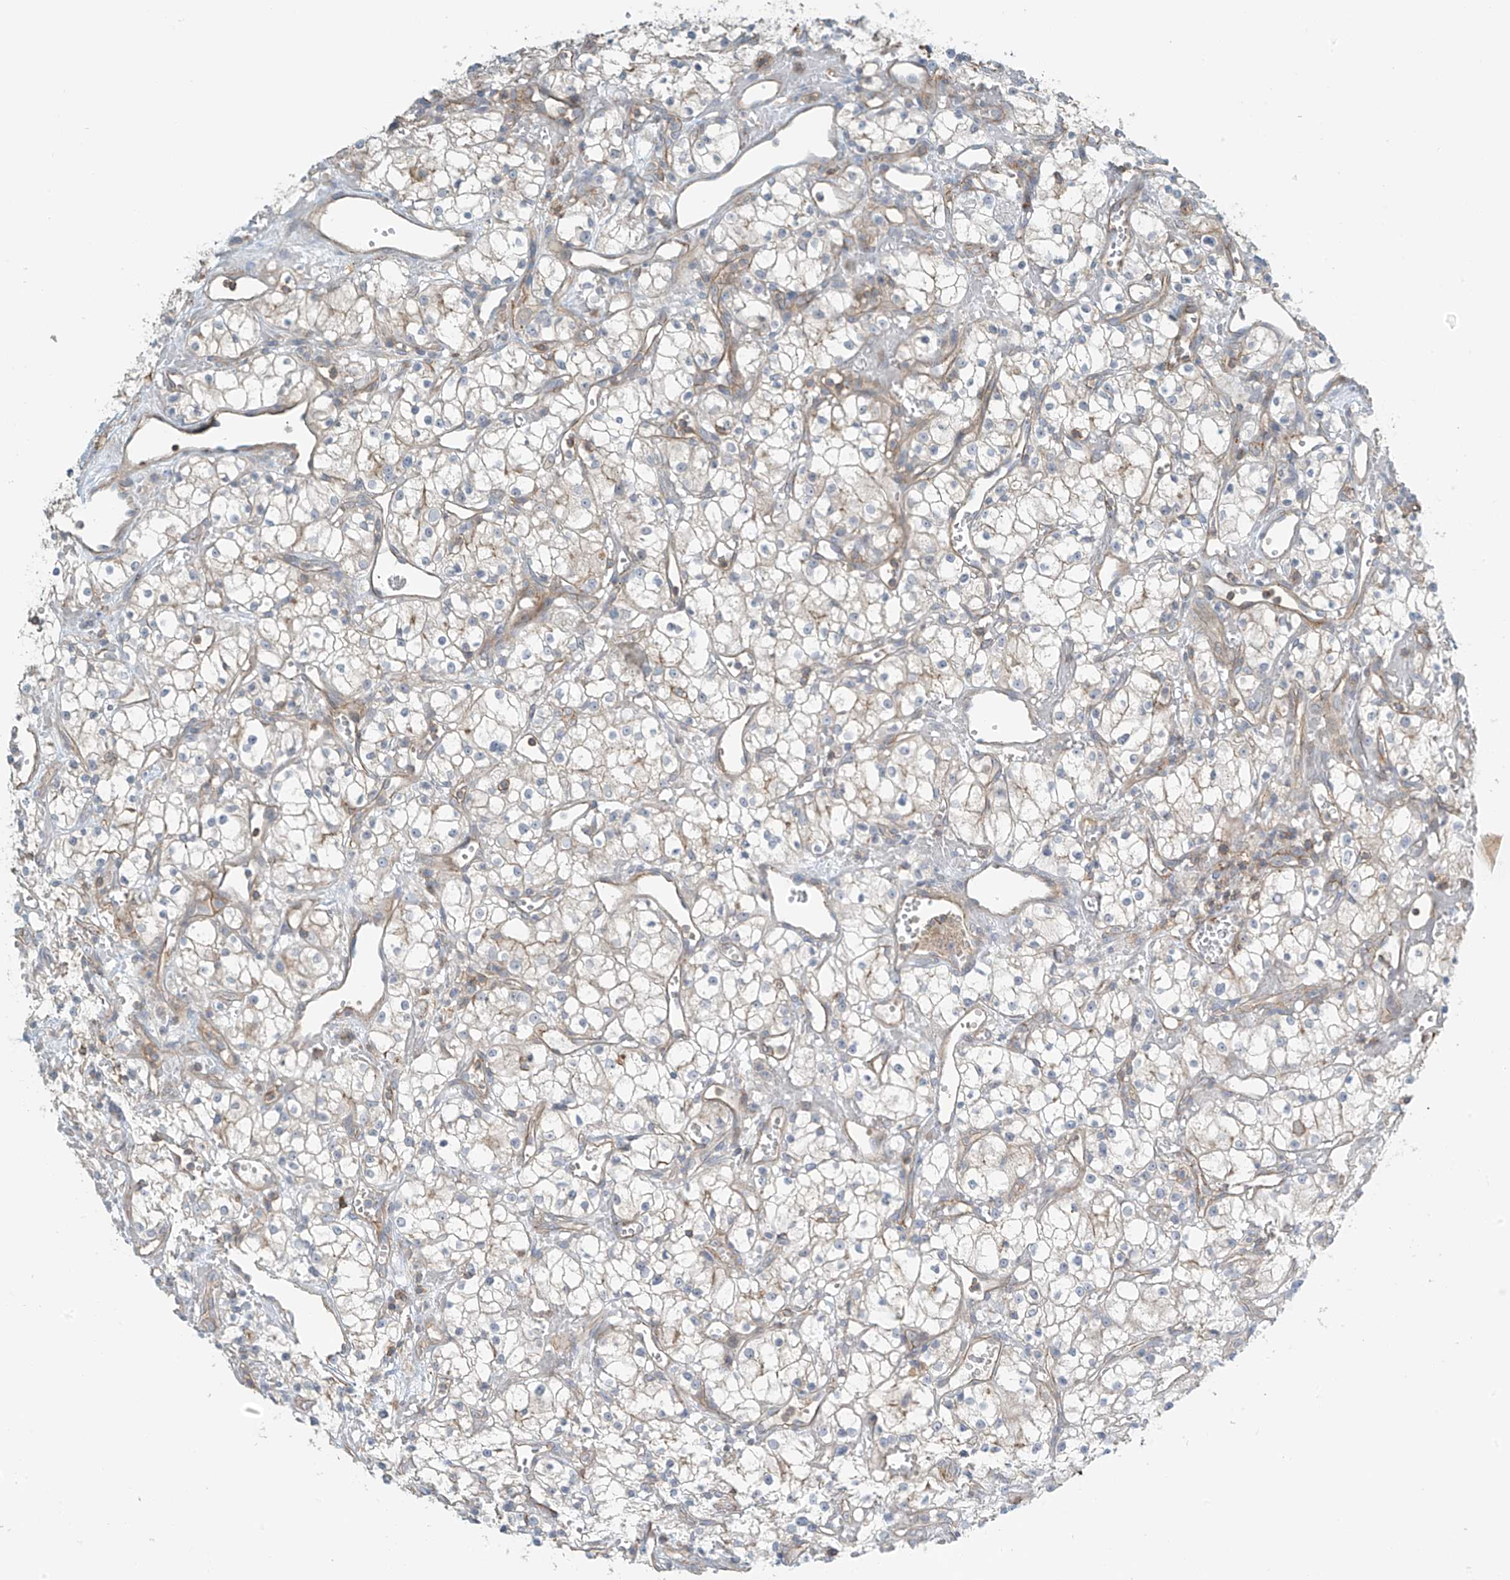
{"staining": {"intensity": "negative", "quantity": "none", "location": "none"}, "tissue": "renal cancer", "cell_type": "Tumor cells", "image_type": "cancer", "snomed": [{"axis": "morphology", "description": "Adenocarcinoma, NOS"}, {"axis": "topography", "description": "Kidney"}], "caption": "IHC image of renal cancer stained for a protein (brown), which demonstrates no expression in tumor cells.", "gene": "SLC9A2", "patient": {"sex": "male", "age": 59}}